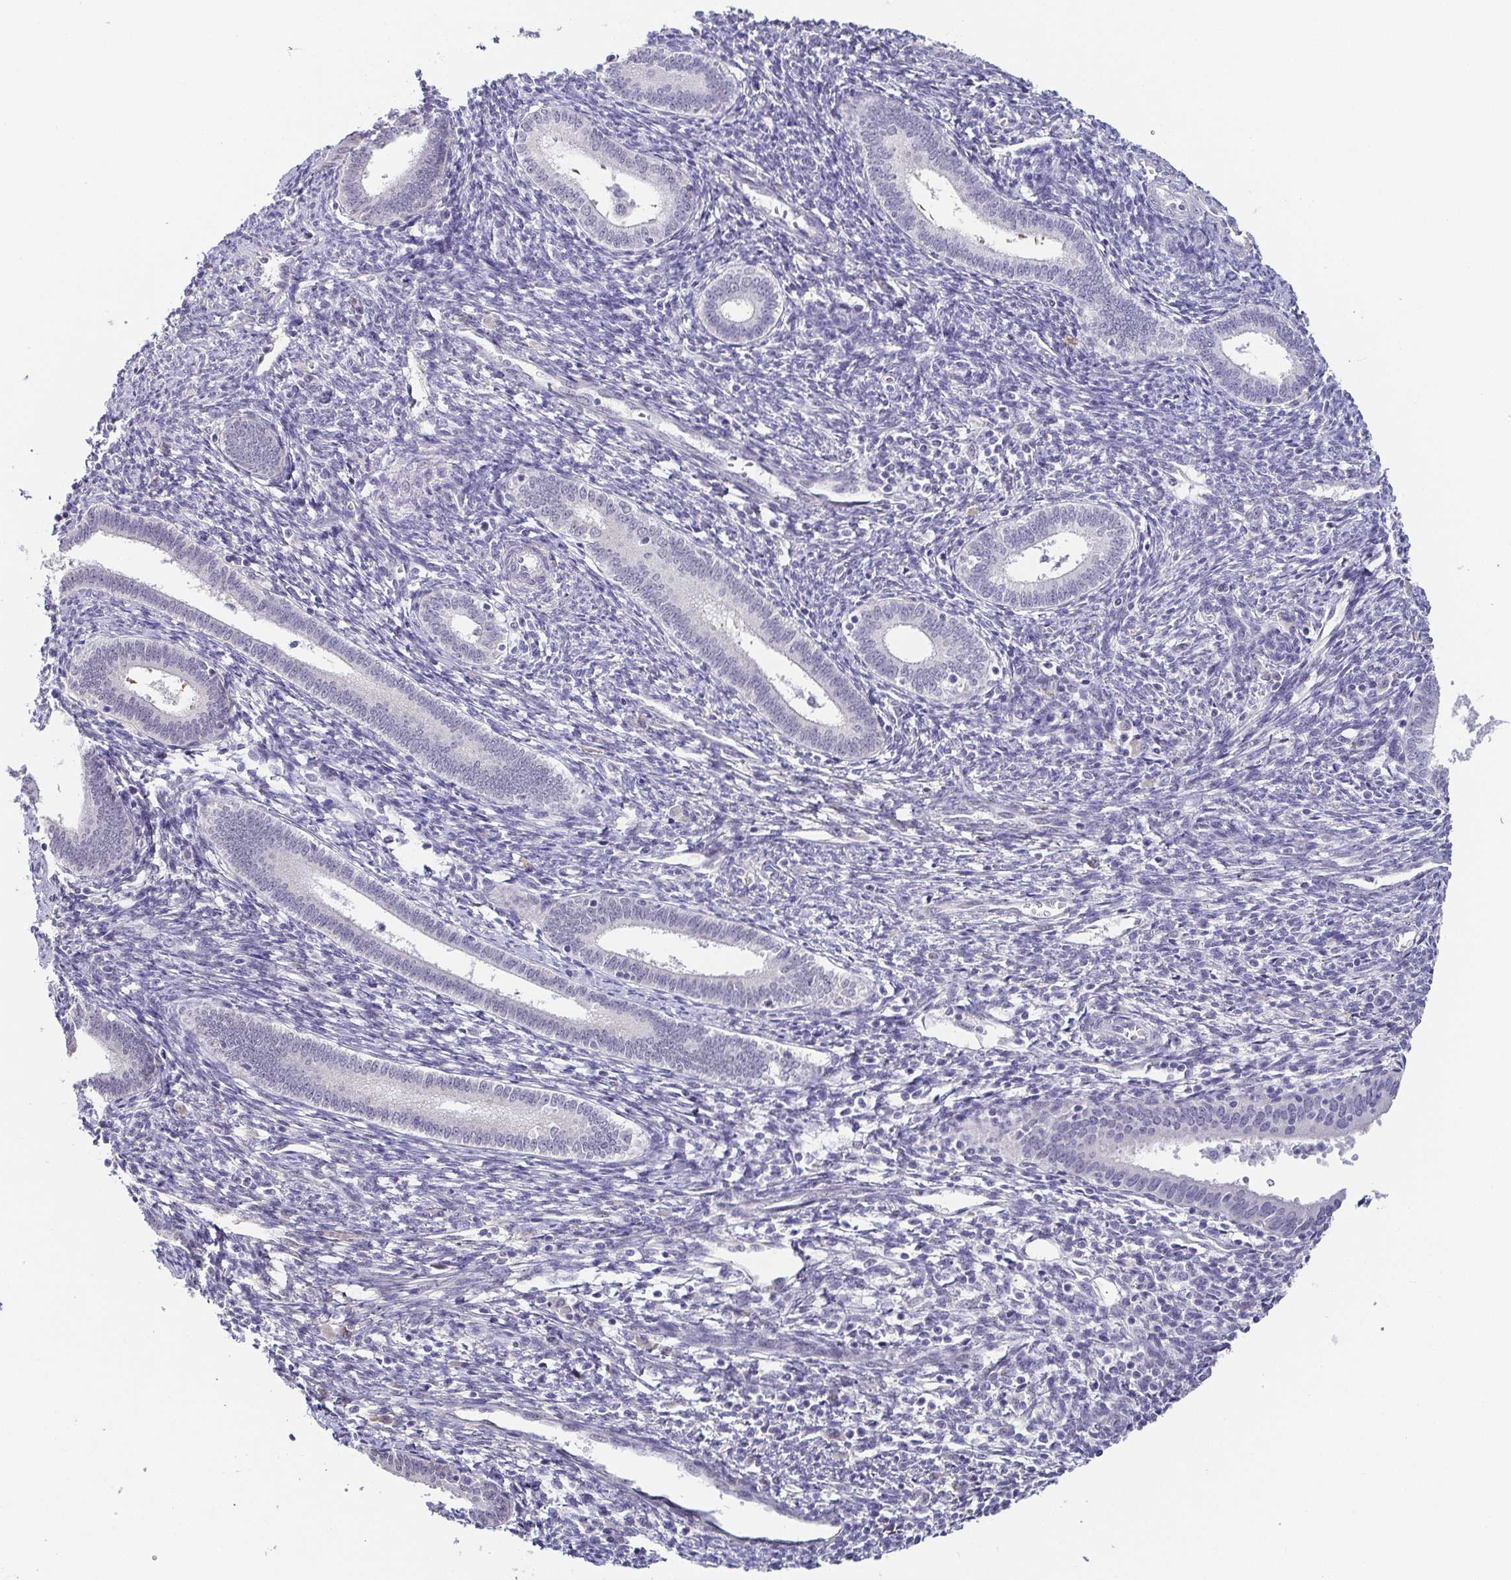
{"staining": {"intensity": "negative", "quantity": "none", "location": "none"}, "tissue": "endometrium", "cell_type": "Cells in endometrial stroma", "image_type": "normal", "snomed": [{"axis": "morphology", "description": "Normal tissue, NOS"}, {"axis": "topography", "description": "Endometrium"}], "caption": "High power microscopy photomicrograph of an IHC photomicrograph of normal endometrium, revealing no significant staining in cells in endometrial stroma. (Stains: DAB (3,3'-diaminobenzidine) IHC with hematoxylin counter stain, Microscopy: brightfield microscopy at high magnification).", "gene": "NEFH", "patient": {"sex": "female", "age": 41}}